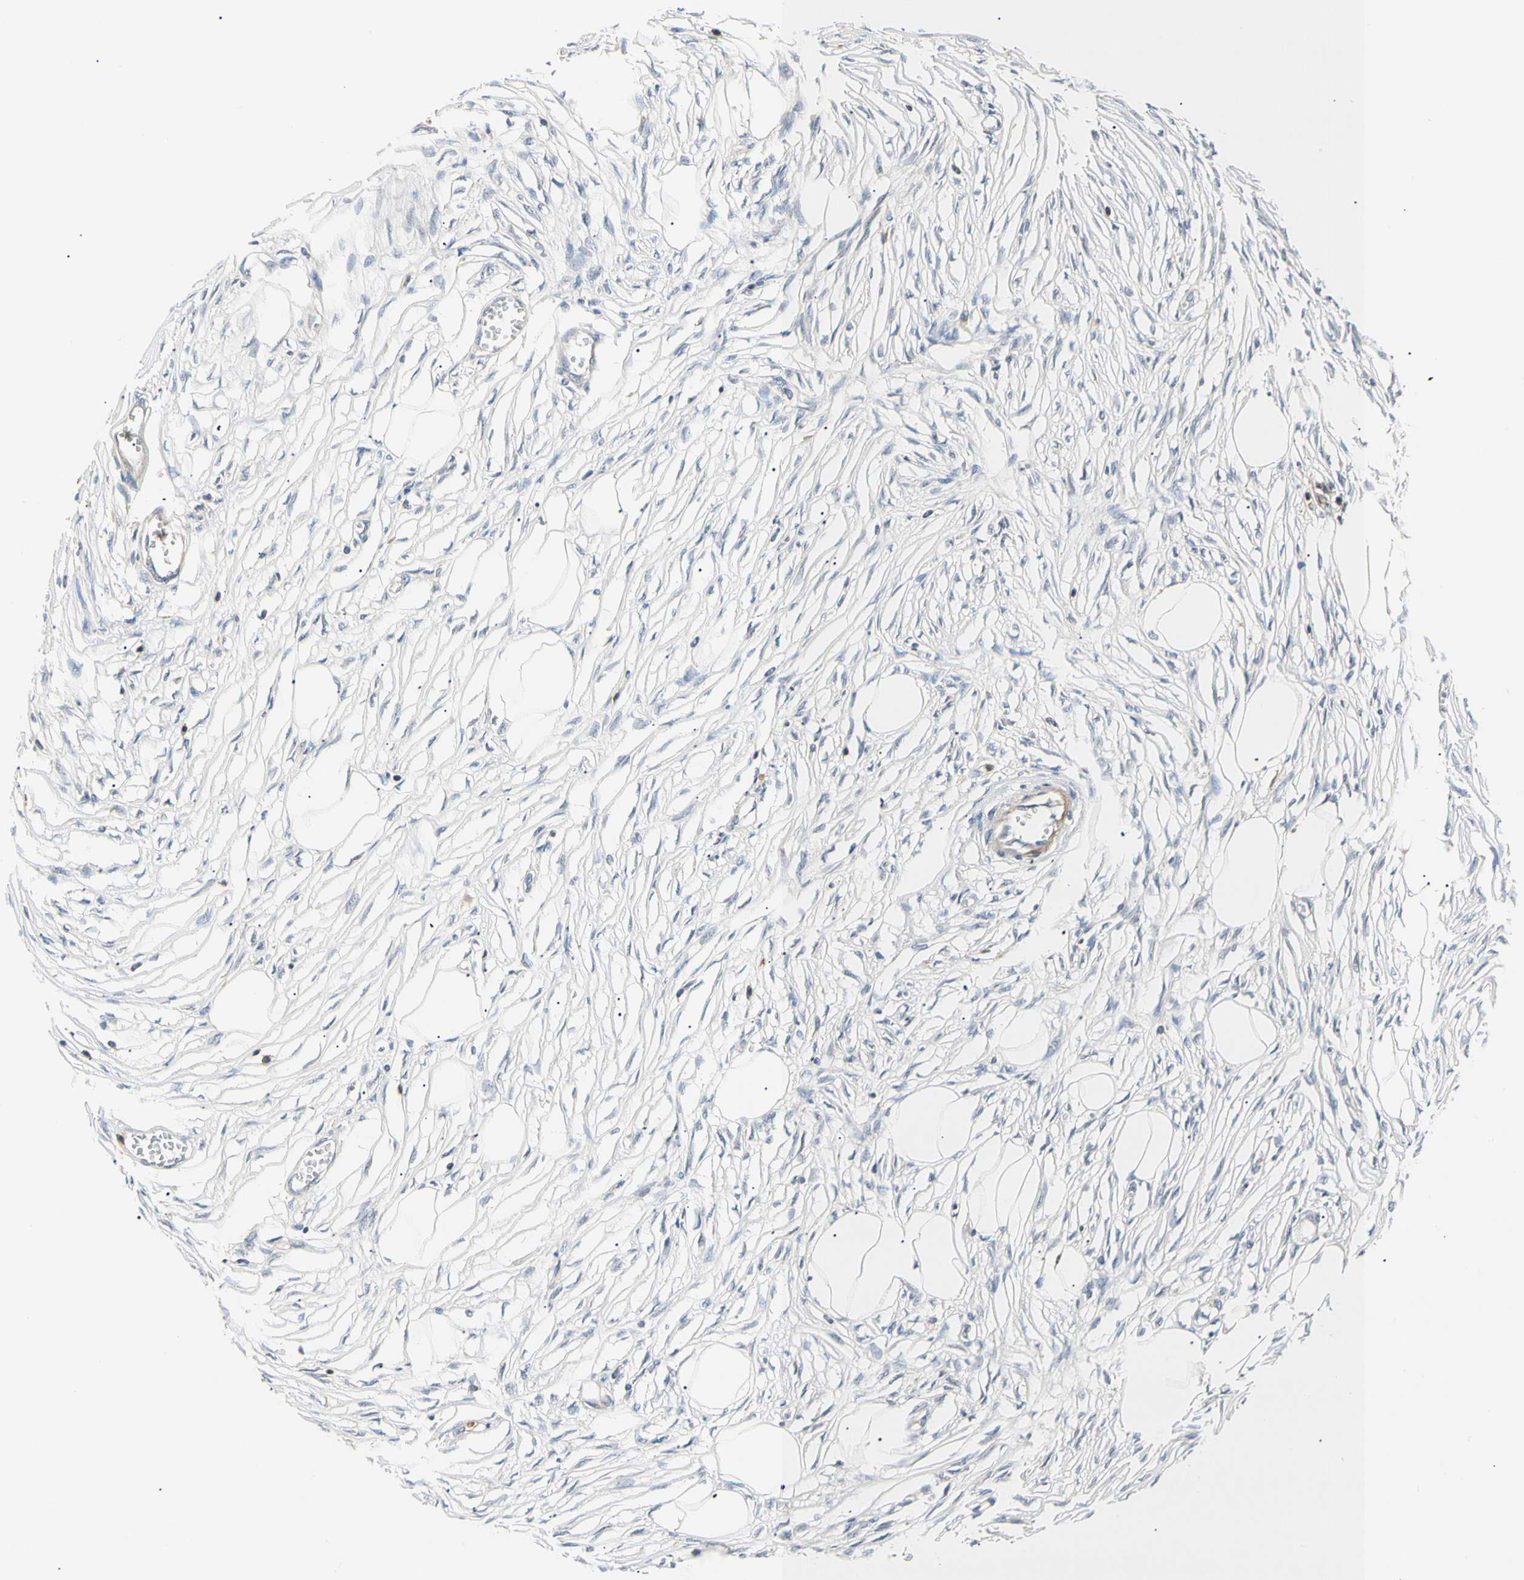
{"staining": {"intensity": "negative", "quantity": "none", "location": "none"}, "tissue": "adipose tissue", "cell_type": "Adipocytes", "image_type": "normal", "snomed": [{"axis": "morphology", "description": "Normal tissue, NOS"}, {"axis": "morphology", "description": "Sarcoma, NOS"}, {"axis": "topography", "description": "Skin"}, {"axis": "topography", "description": "Soft tissue"}], "caption": "Protein analysis of unremarkable adipose tissue exhibits no significant expression in adipocytes. (Stains: DAB (3,3'-diaminobenzidine) IHC with hematoxylin counter stain, Microscopy: brightfield microscopy at high magnification).", "gene": "TNFRSF18", "patient": {"sex": "female", "age": 51}}